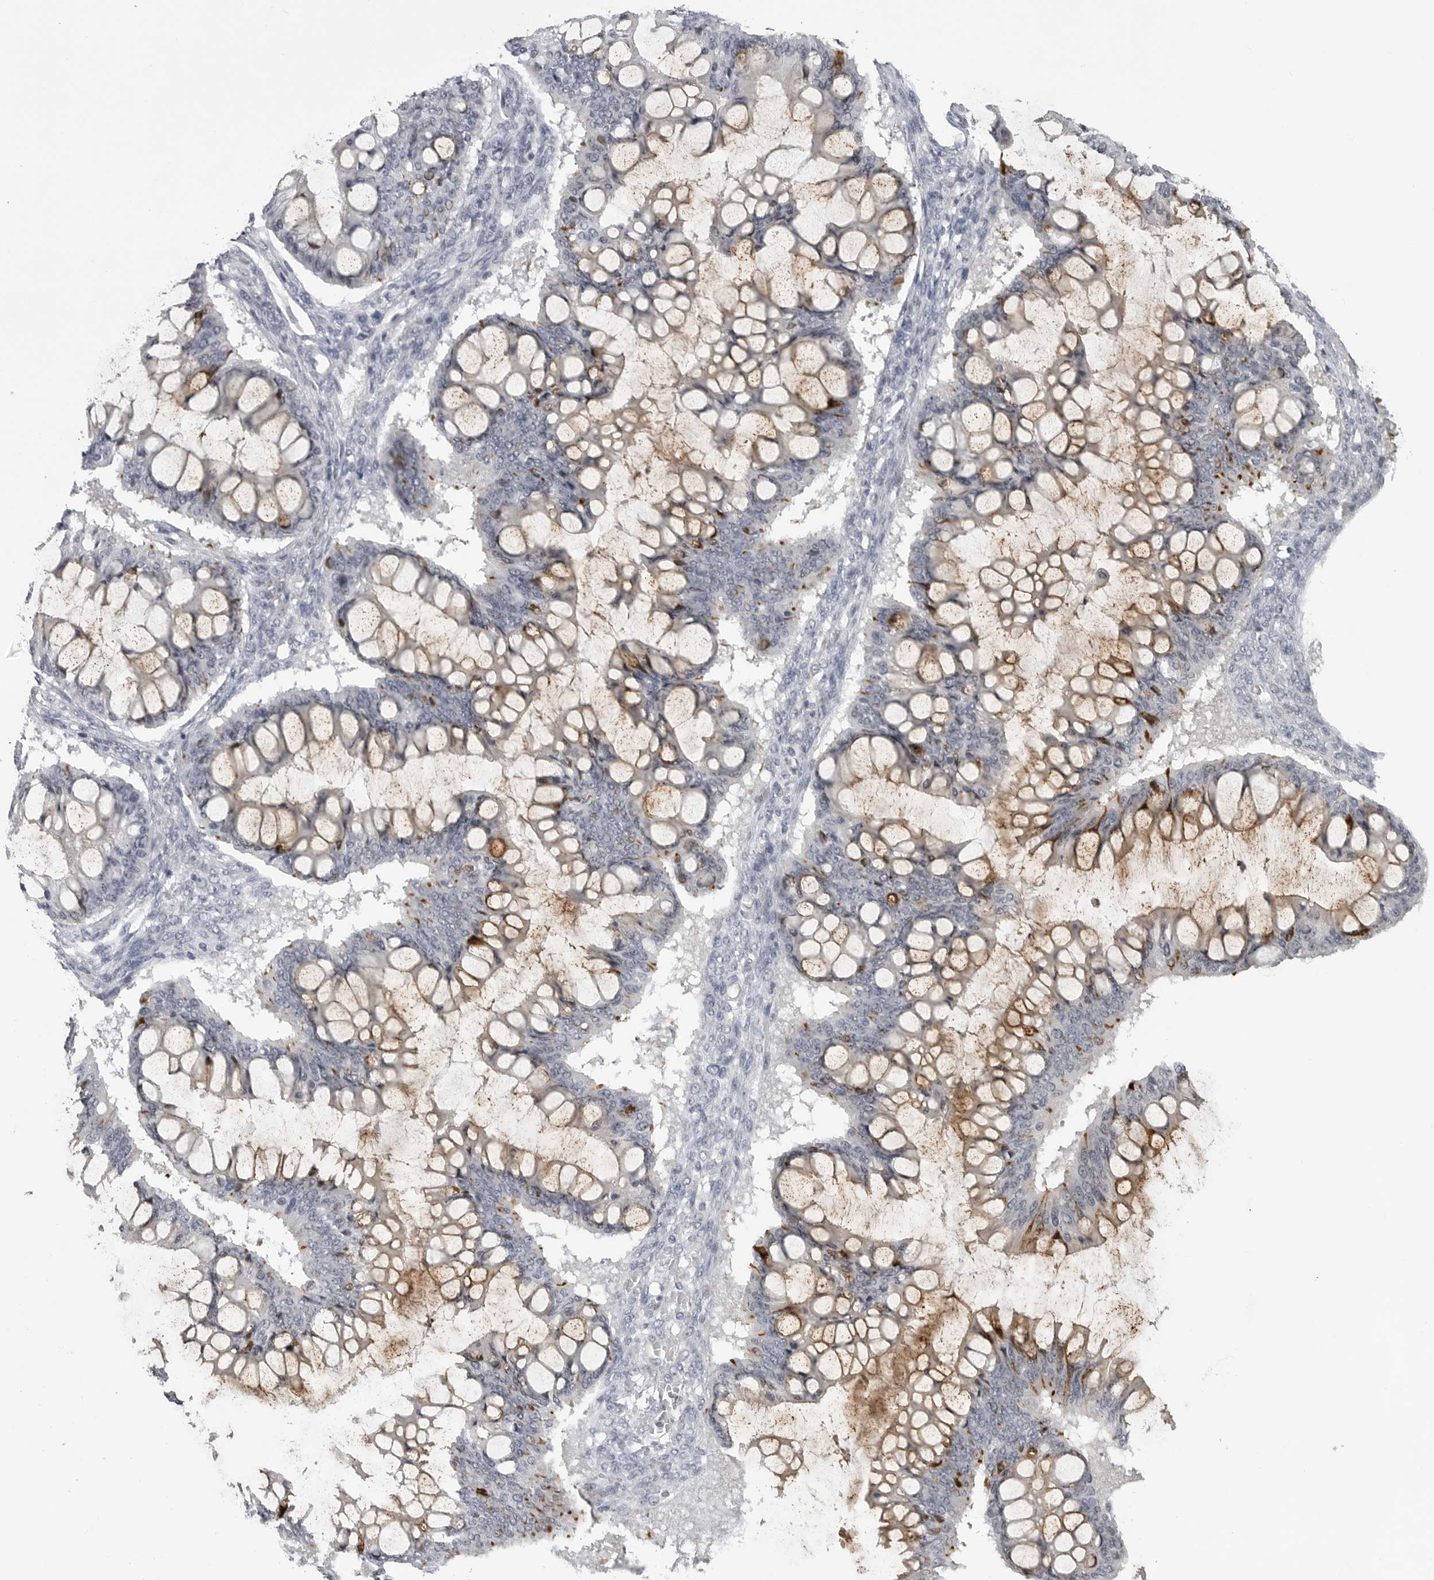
{"staining": {"intensity": "weak", "quantity": ">75%", "location": "cytoplasmic/membranous"}, "tissue": "ovarian cancer", "cell_type": "Tumor cells", "image_type": "cancer", "snomed": [{"axis": "morphology", "description": "Cystadenocarcinoma, mucinous, NOS"}, {"axis": "topography", "description": "Ovary"}], "caption": "This photomicrograph demonstrates immunohistochemistry (IHC) staining of human ovarian cancer, with low weak cytoplasmic/membranous expression in approximately >75% of tumor cells.", "gene": "GPN2", "patient": {"sex": "female", "age": 73}}